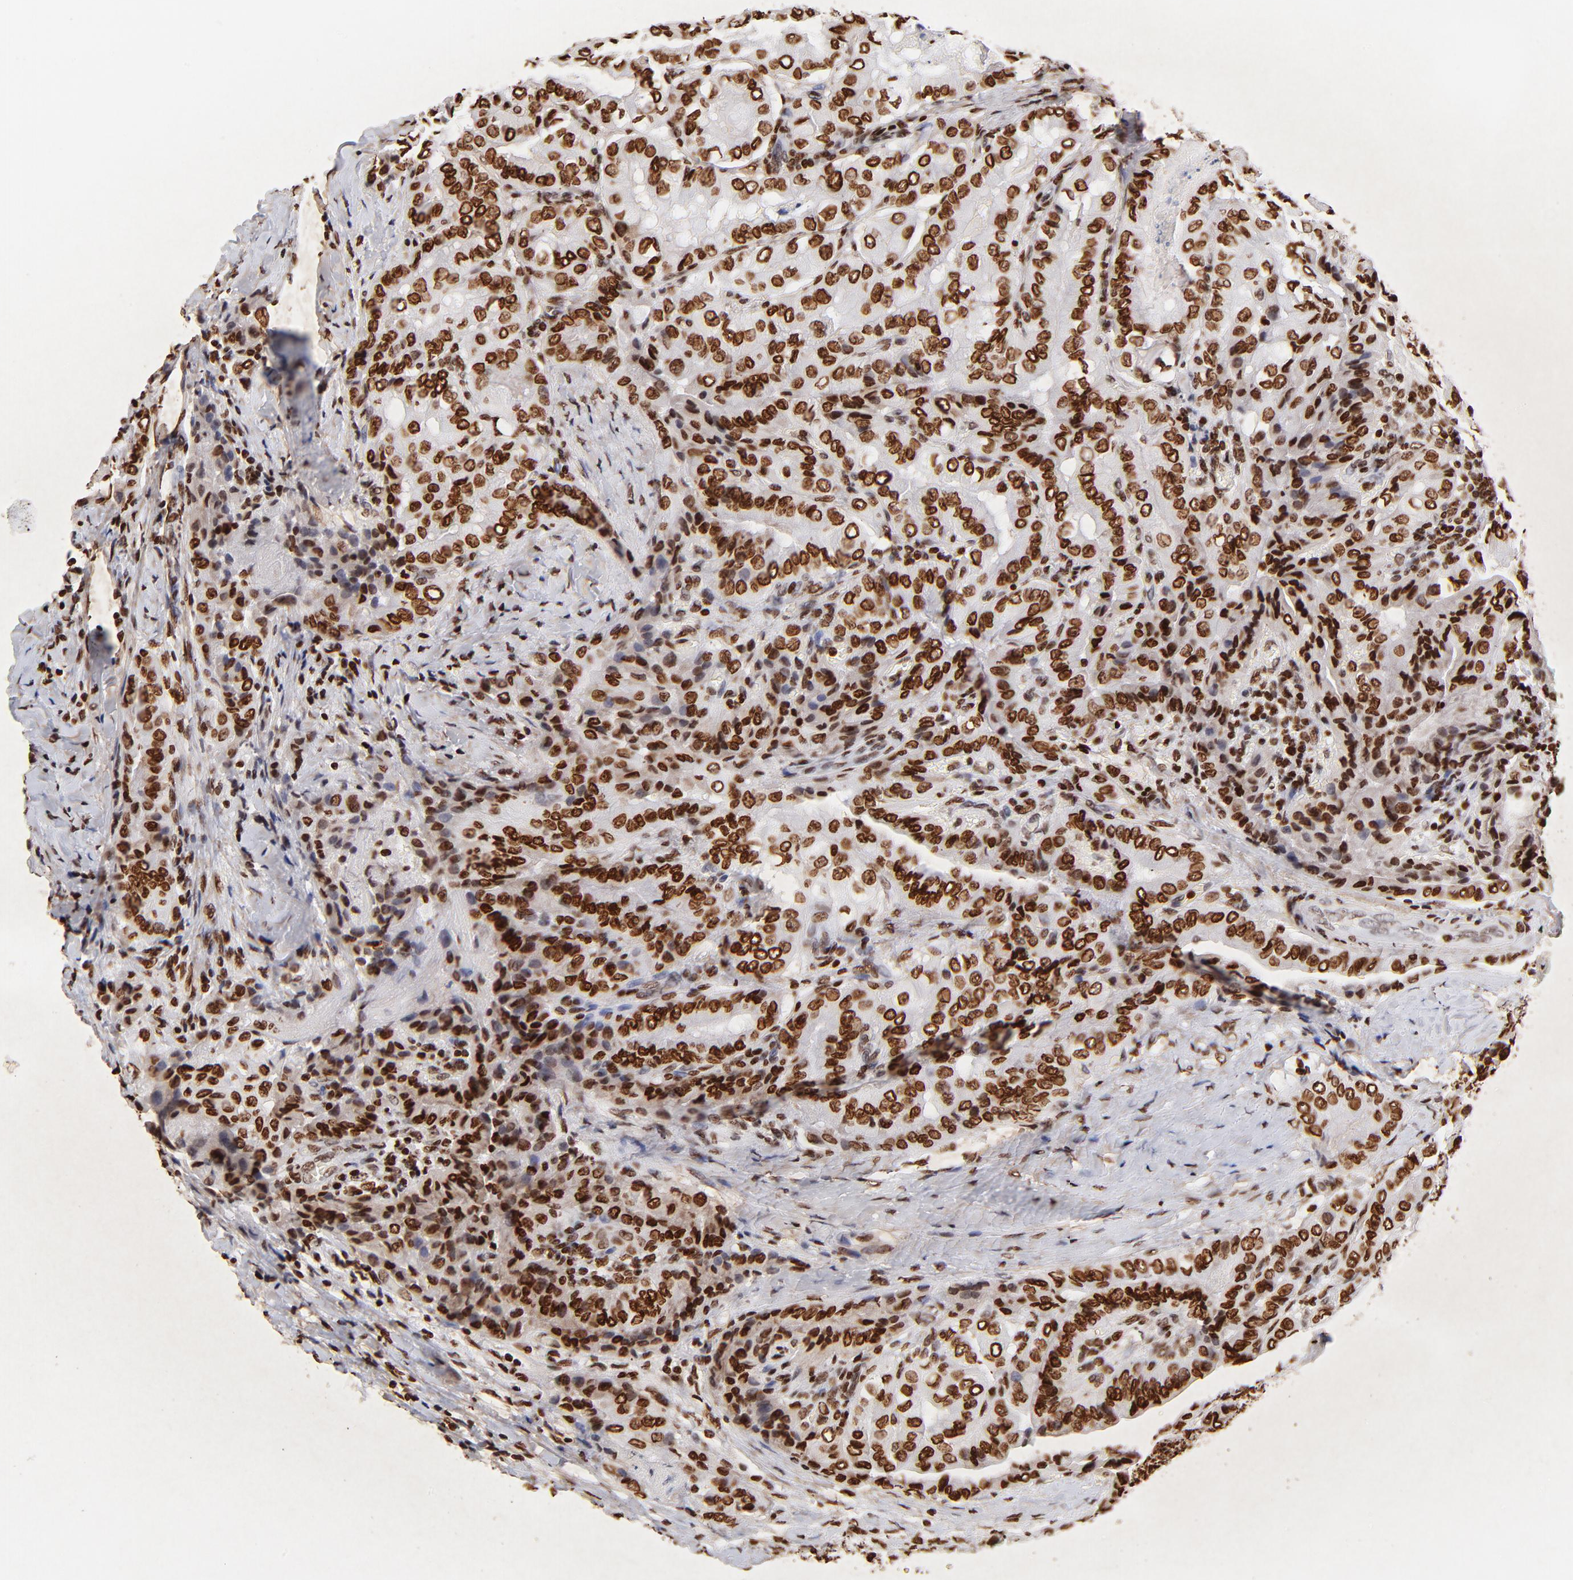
{"staining": {"intensity": "strong", "quantity": ">75%", "location": "nuclear"}, "tissue": "thyroid cancer", "cell_type": "Tumor cells", "image_type": "cancer", "snomed": [{"axis": "morphology", "description": "Papillary adenocarcinoma, NOS"}, {"axis": "topography", "description": "Thyroid gland"}], "caption": "Strong nuclear protein positivity is appreciated in about >75% of tumor cells in thyroid cancer (papillary adenocarcinoma).", "gene": "FBH1", "patient": {"sex": "female", "age": 71}}